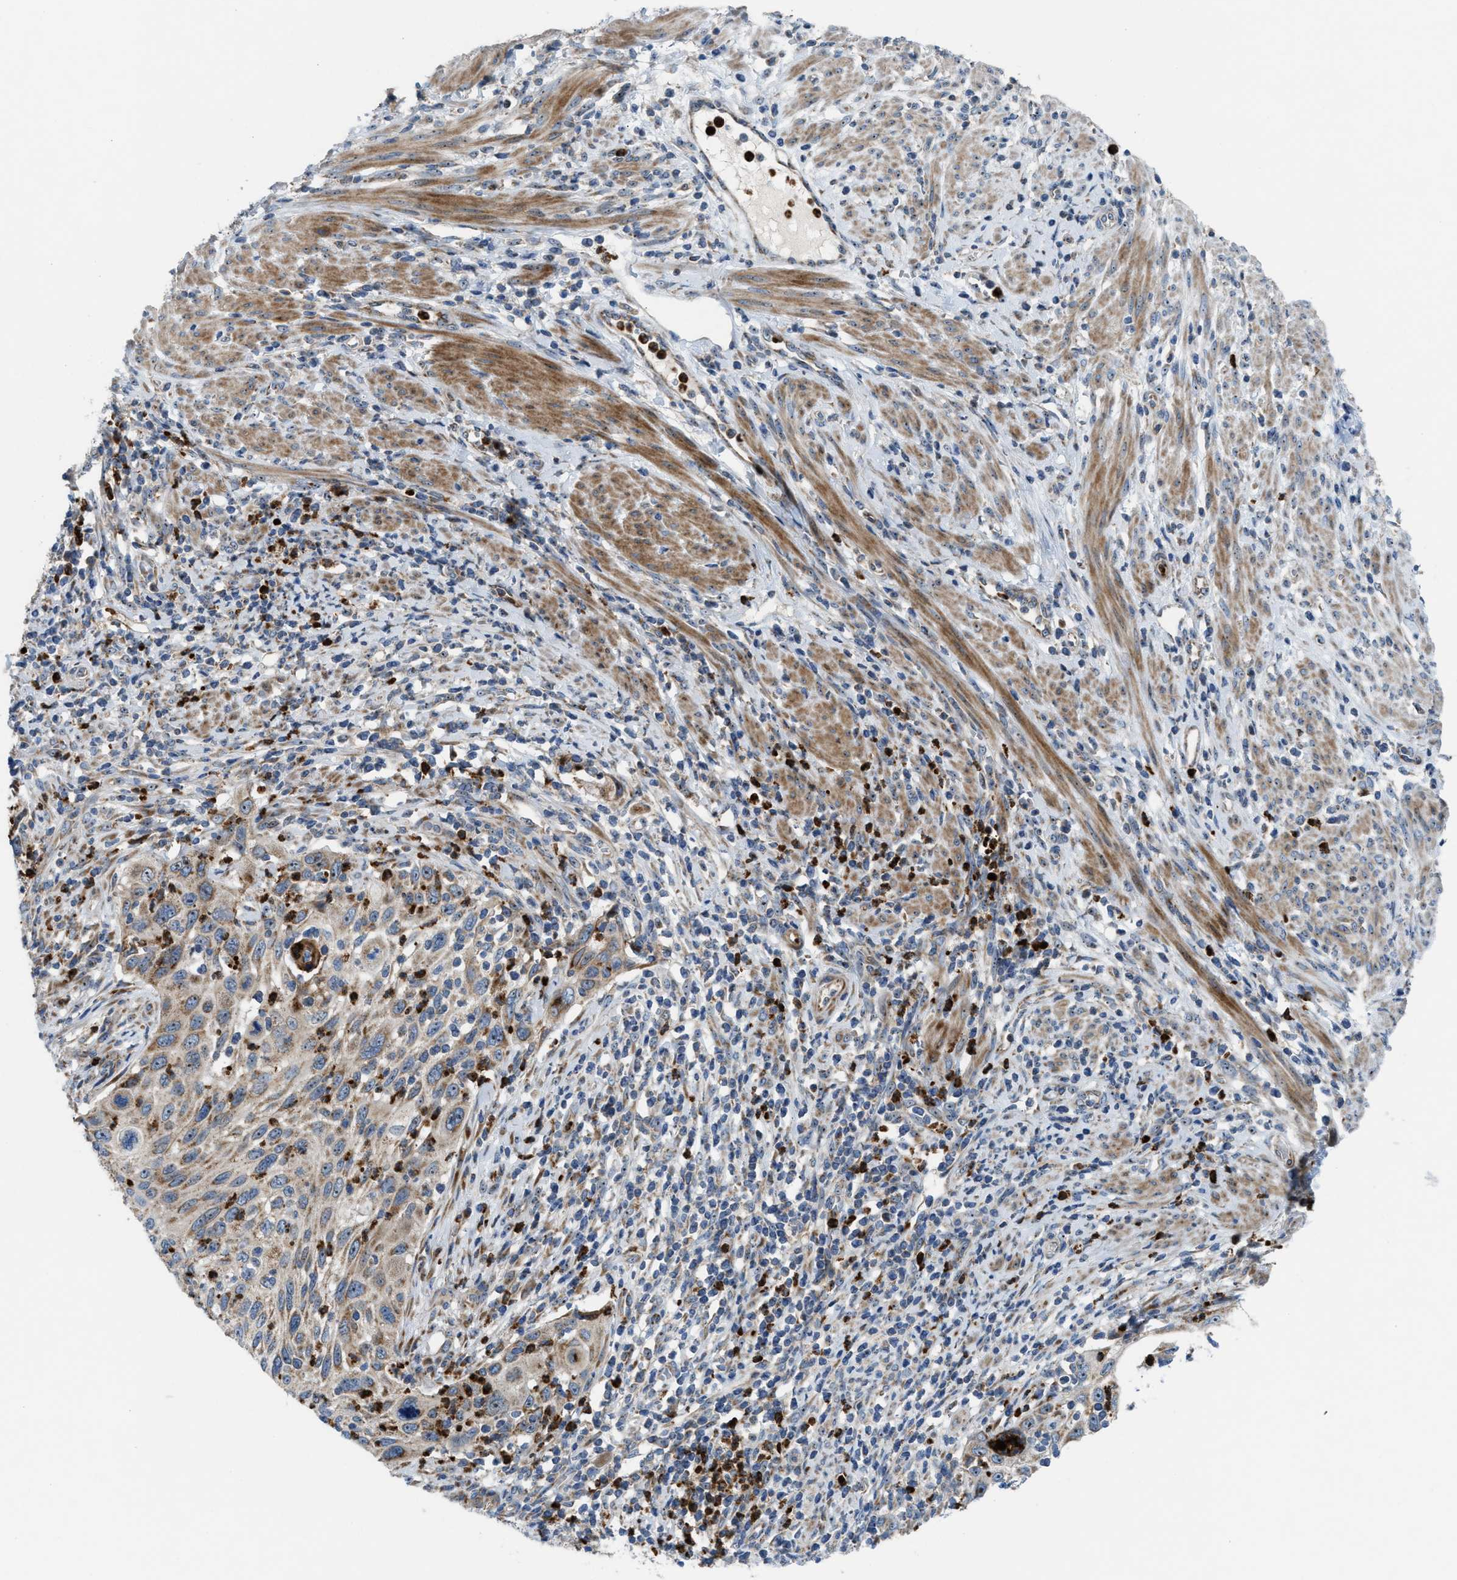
{"staining": {"intensity": "moderate", "quantity": ">75%", "location": "cytoplasmic/membranous,nuclear"}, "tissue": "cervical cancer", "cell_type": "Tumor cells", "image_type": "cancer", "snomed": [{"axis": "morphology", "description": "Squamous cell carcinoma, NOS"}, {"axis": "topography", "description": "Cervix"}], "caption": "The histopathology image reveals immunohistochemical staining of cervical squamous cell carcinoma. There is moderate cytoplasmic/membranous and nuclear staining is identified in approximately >75% of tumor cells. (Stains: DAB (3,3'-diaminobenzidine) in brown, nuclei in blue, Microscopy: brightfield microscopy at high magnification).", "gene": "TPH1", "patient": {"sex": "female", "age": 70}}